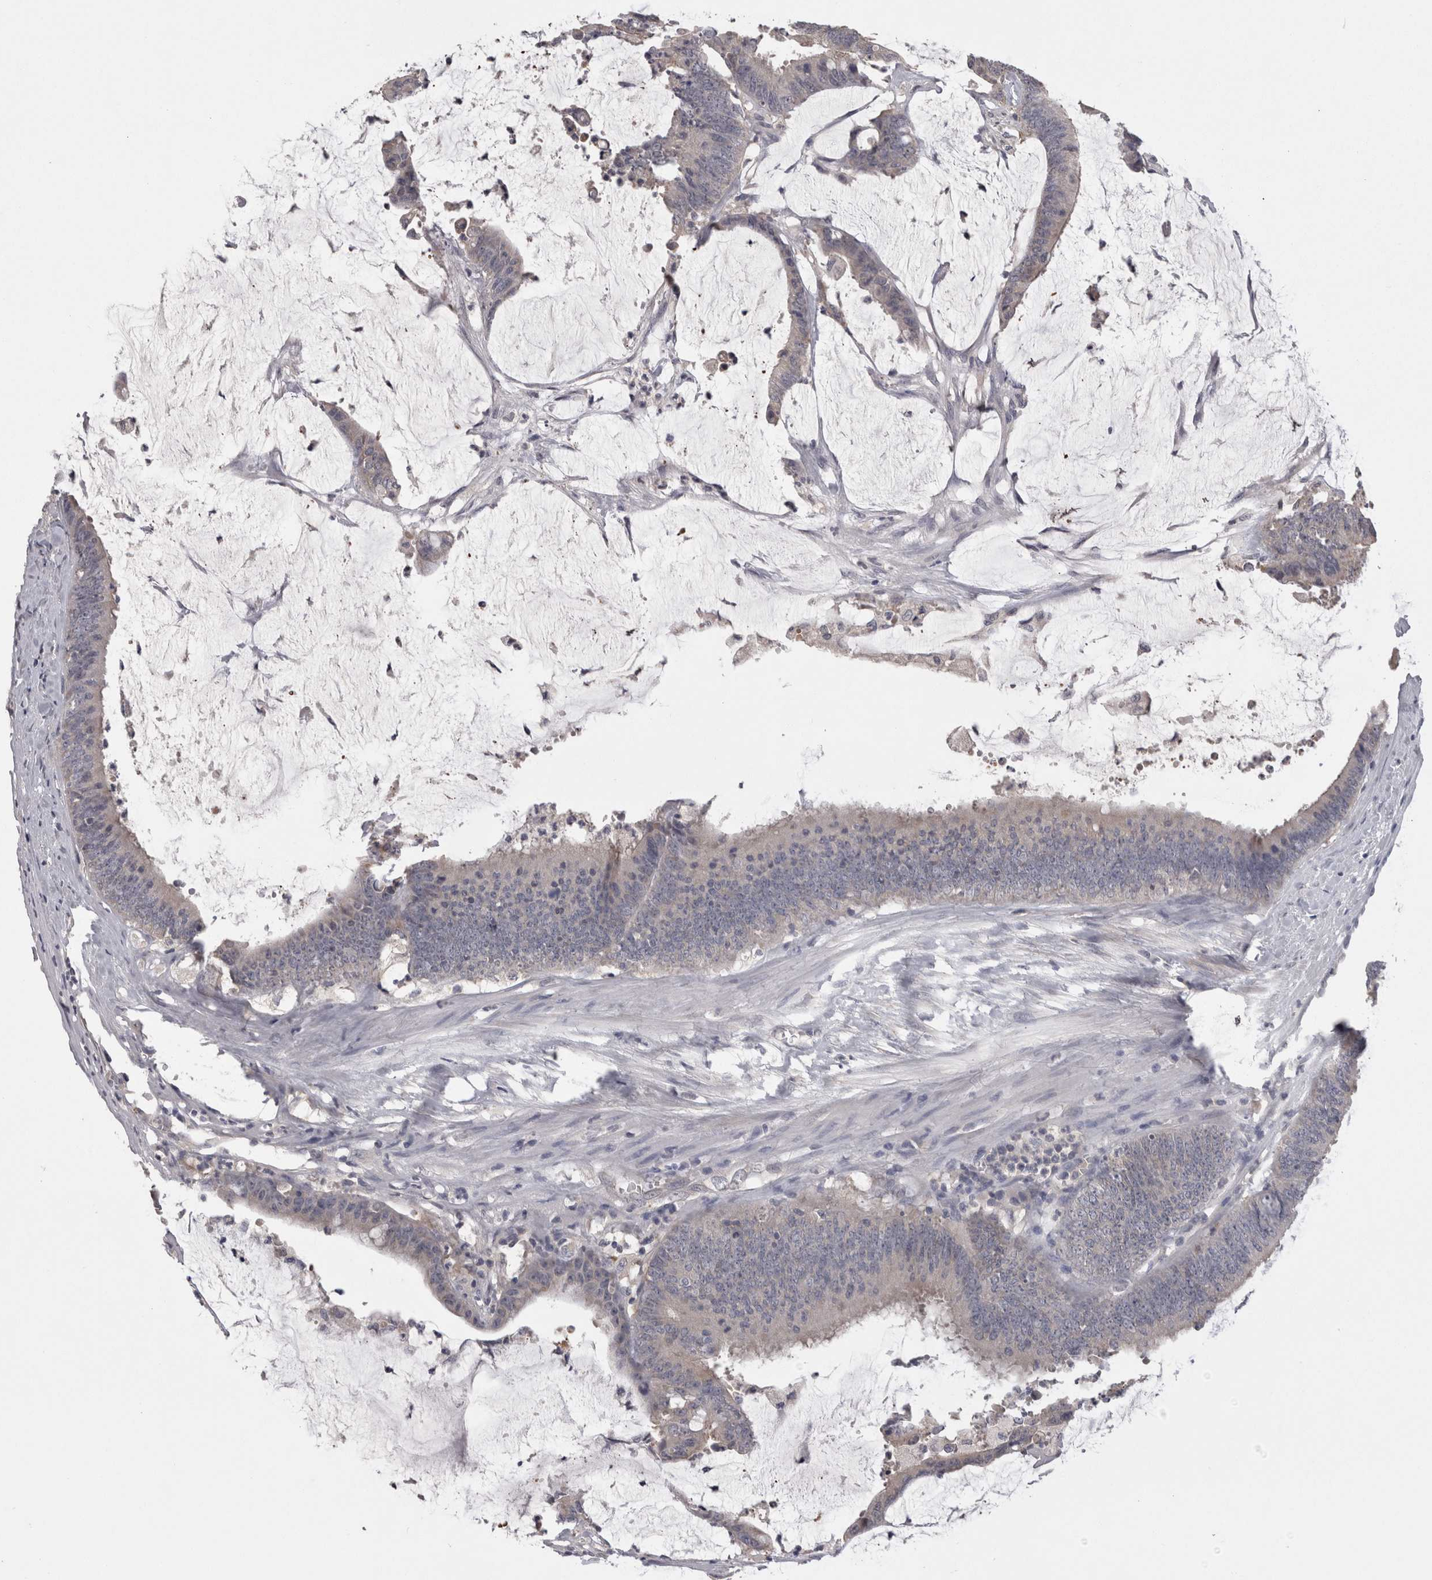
{"staining": {"intensity": "negative", "quantity": "none", "location": "none"}, "tissue": "colorectal cancer", "cell_type": "Tumor cells", "image_type": "cancer", "snomed": [{"axis": "morphology", "description": "Adenocarcinoma, NOS"}, {"axis": "topography", "description": "Rectum"}], "caption": "An immunohistochemistry (IHC) micrograph of colorectal cancer (adenocarcinoma) is shown. There is no staining in tumor cells of colorectal cancer (adenocarcinoma).", "gene": "PON3", "patient": {"sex": "female", "age": 66}}